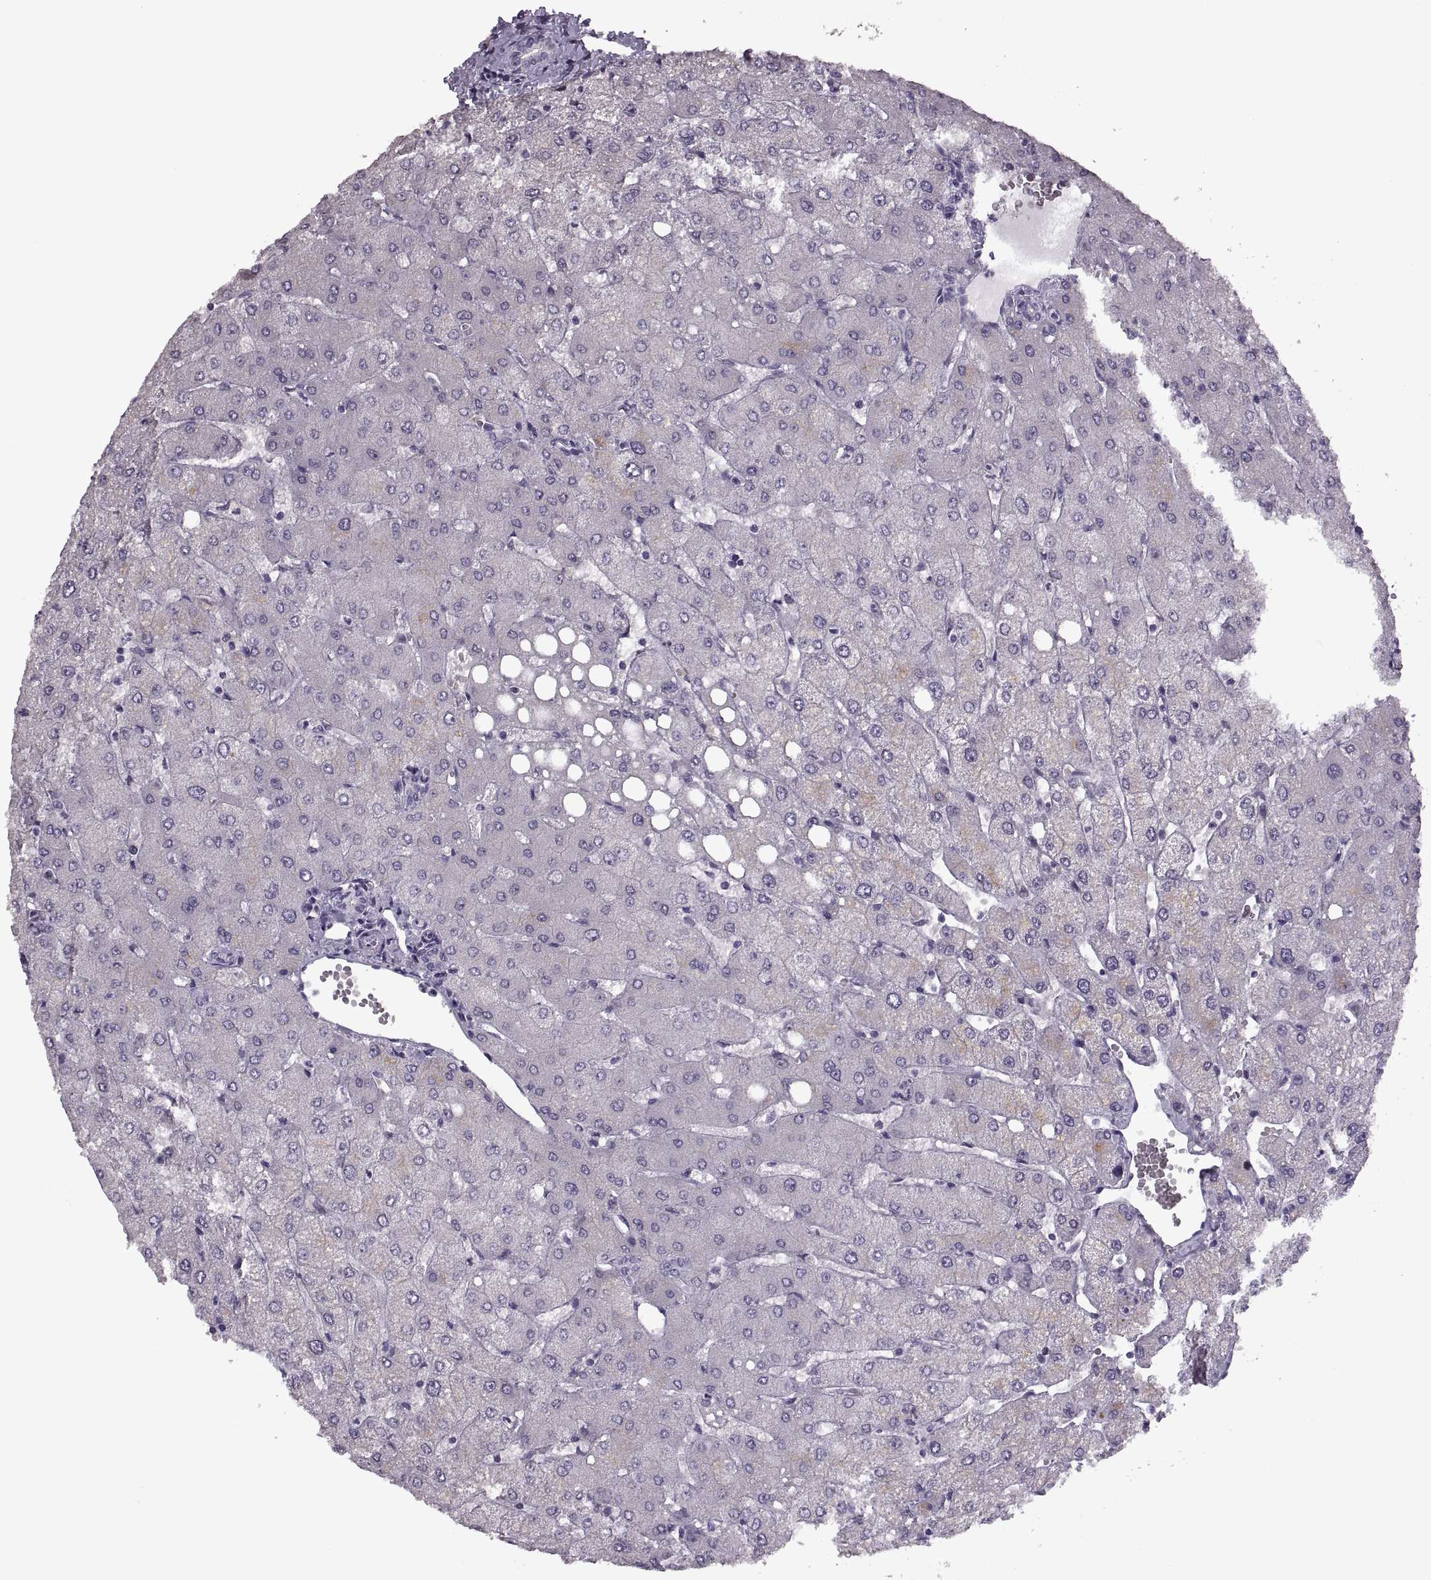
{"staining": {"intensity": "negative", "quantity": "none", "location": "none"}, "tissue": "liver", "cell_type": "Cholangiocytes", "image_type": "normal", "snomed": [{"axis": "morphology", "description": "Normal tissue, NOS"}, {"axis": "topography", "description": "Liver"}], "caption": "IHC of benign liver shows no positivity in cholangiocytes.", "gene": "PAGE2B", "patient": {"sex": "female", "age": 54}}